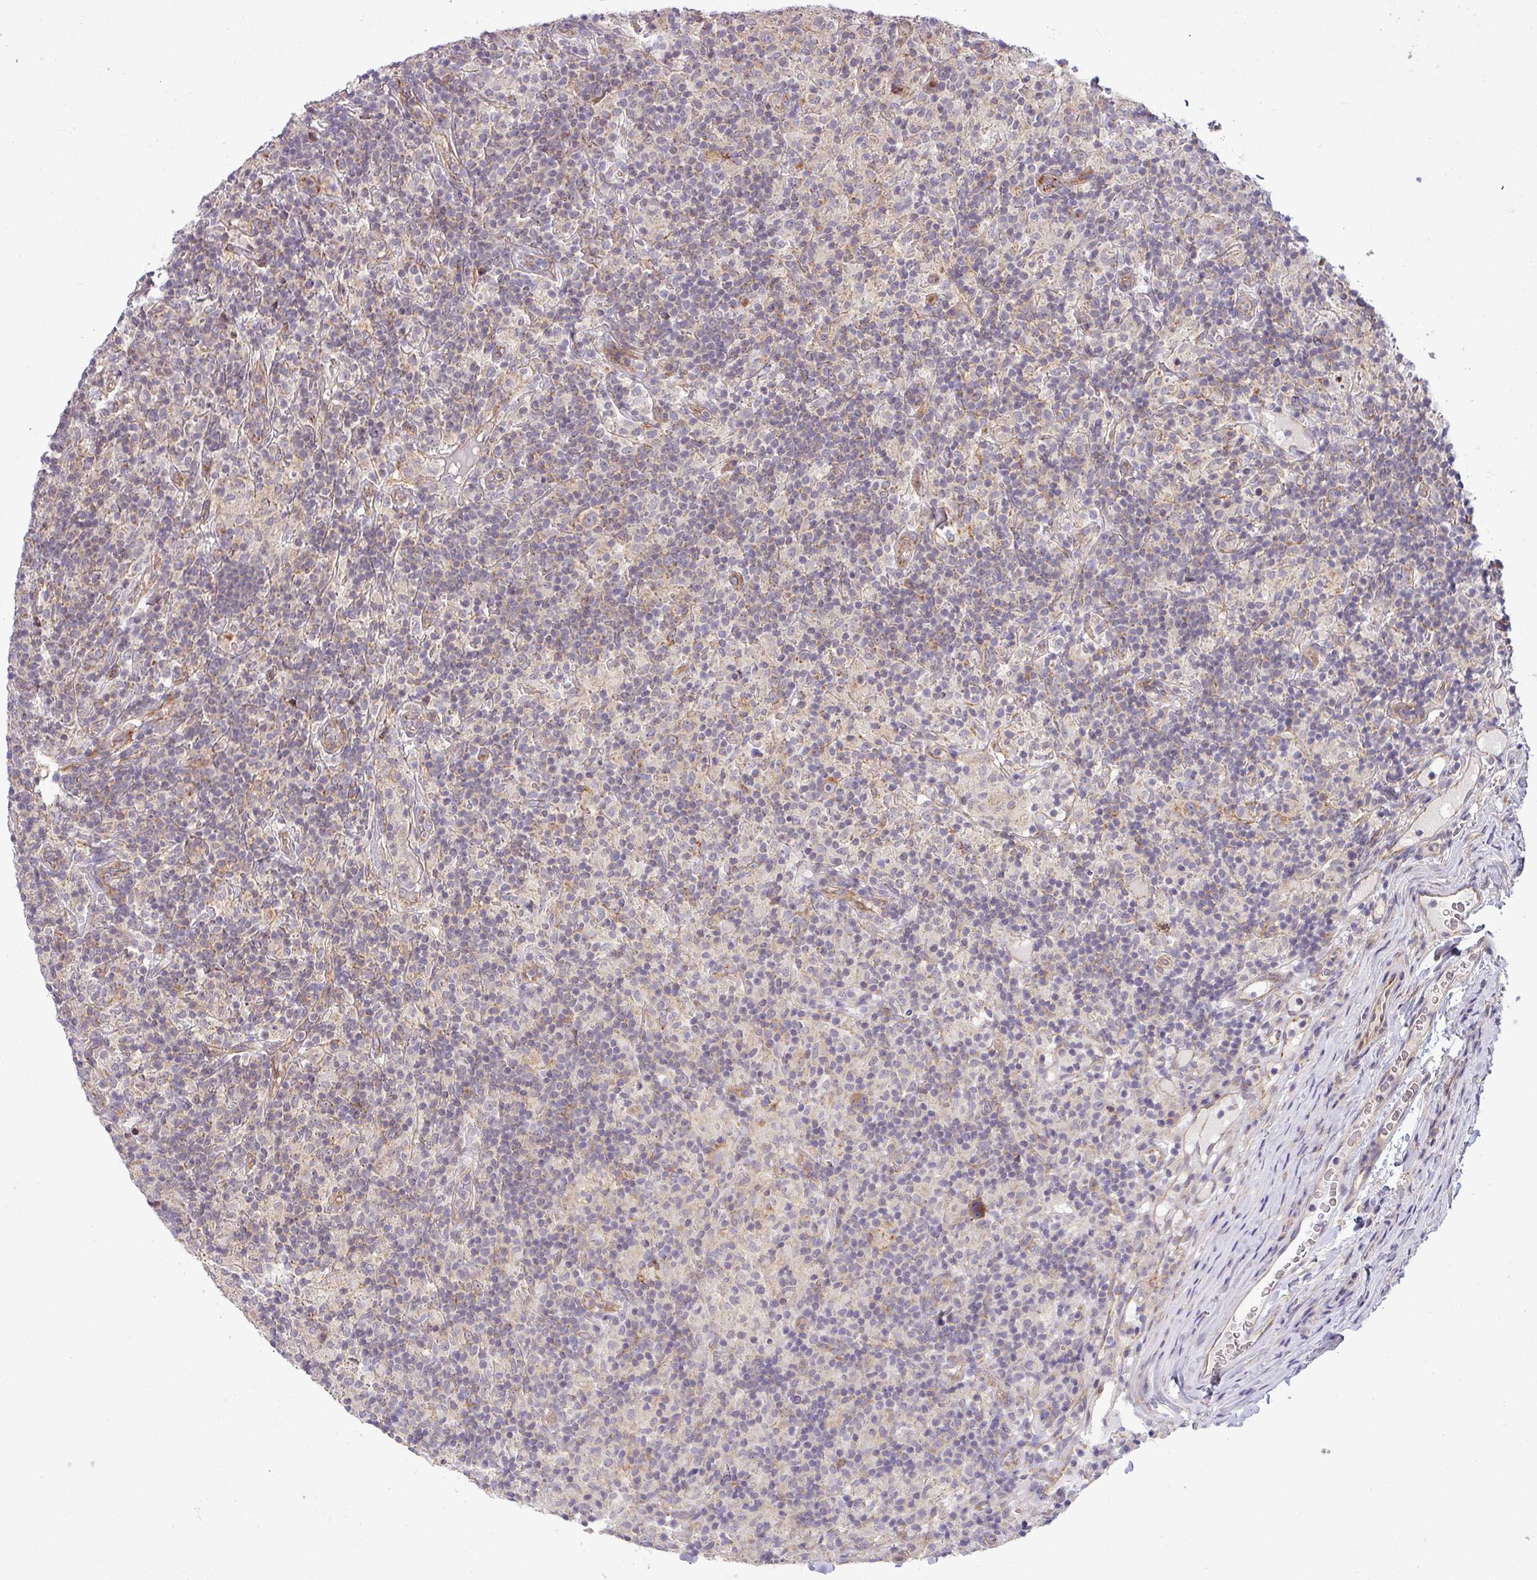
{"staining": {"intensity": "moderate", "quantity": "<25%", "location": "cytoplasmic/membranous"}, "tissue": "lymphoma", "cell_type": "Tumor cells", "image_type": "cancer", "snomed": [{"axis": "morphology", "description": "Hodgkin's disease, NOS"}, {"axis": "topography", "description": "Lymph node"}], "caption": "Human Hodgkin's disease stained with a brown dye demonstrates moderate cytoplasmic/membranous positive staining in approximately <25% of tumor cells.", "gene": "TIMMDC1", "patient": {"sex": "male", "age": 70}}